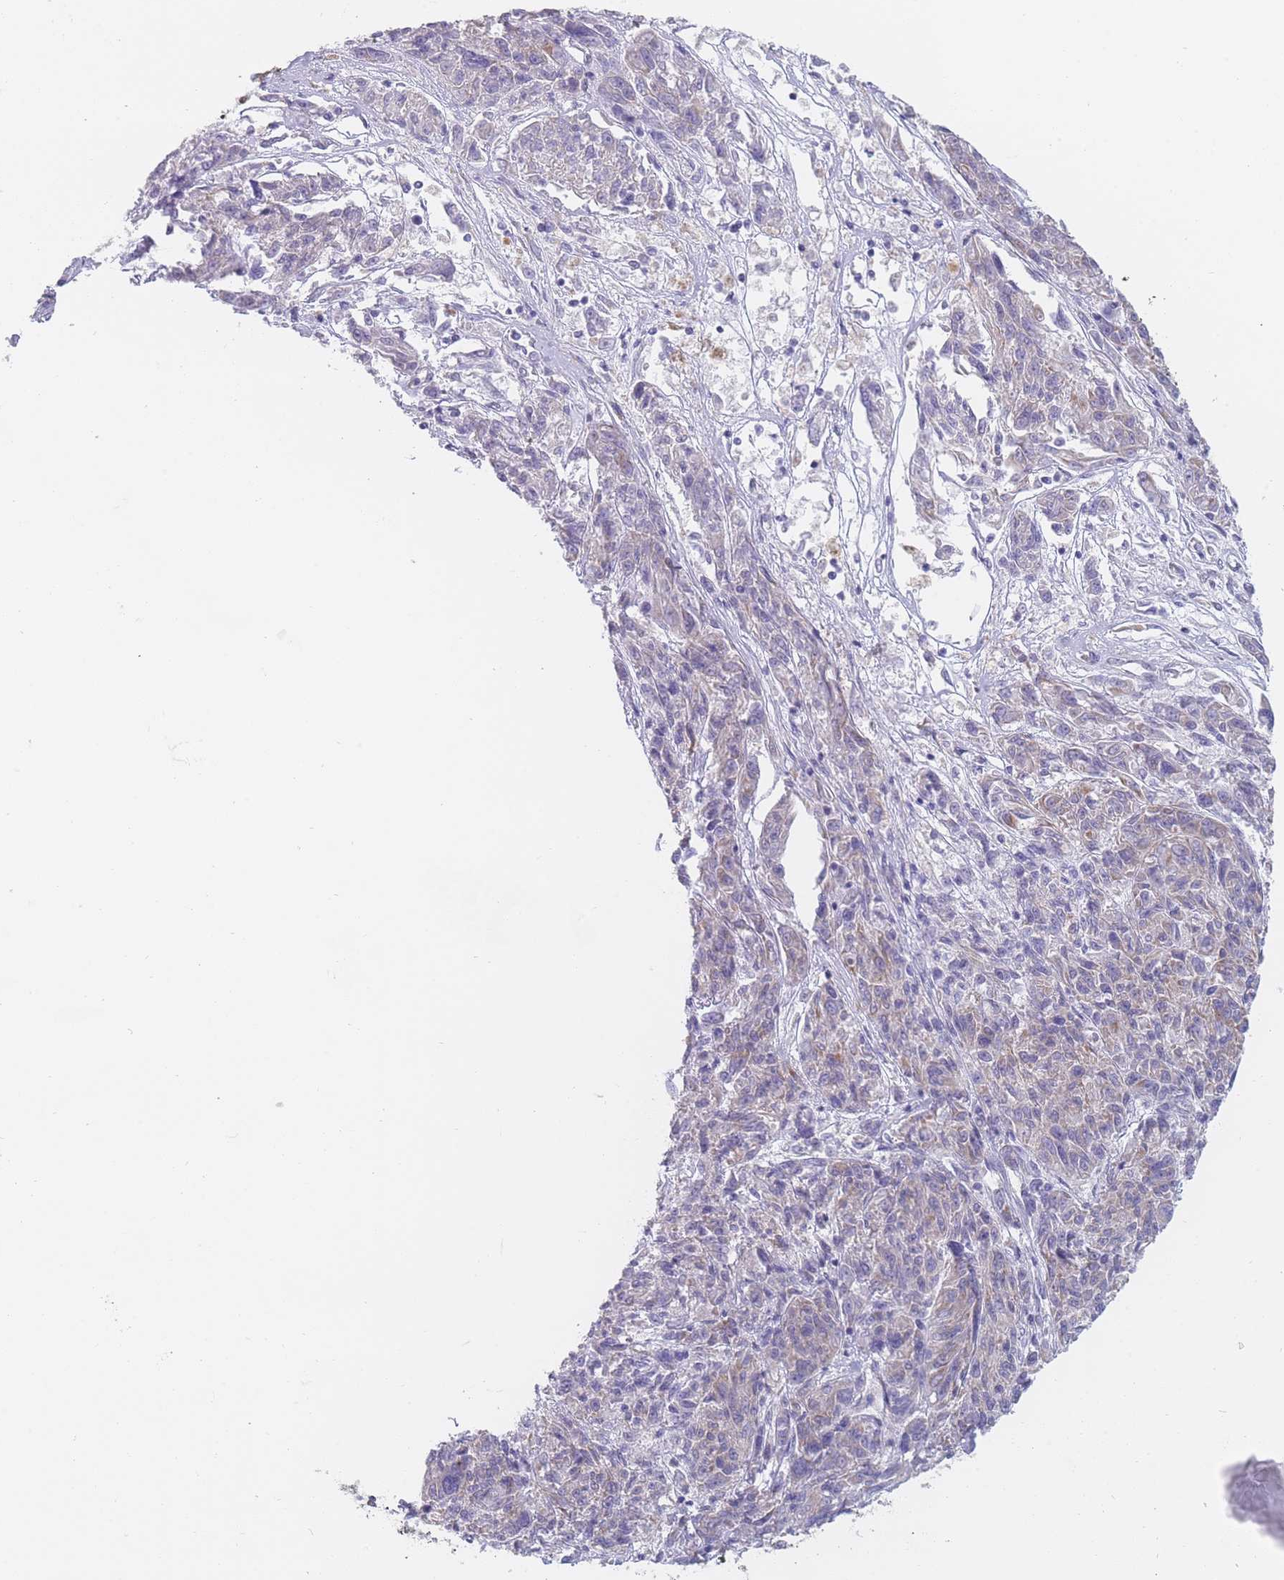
{"staining": {"intensity": "weak", "quantity": "<25%", "location": "cytoplasmic/membranous"}, "tissue": "melanoma", "cell_type": "Tumor cells", "image_type": "cancer", "snomed": [{"axis": "morphology", "description": "Malignant melanoma, NOS"}, {"axis": "topography", "description": "Skin"}], "caption": "High power microscopy image of an IHC micrograph of melanoma, revealing no significant staining in tumor cells.", "gene": "MRPS14", "patient": {"sex": "male", "age": 53}}